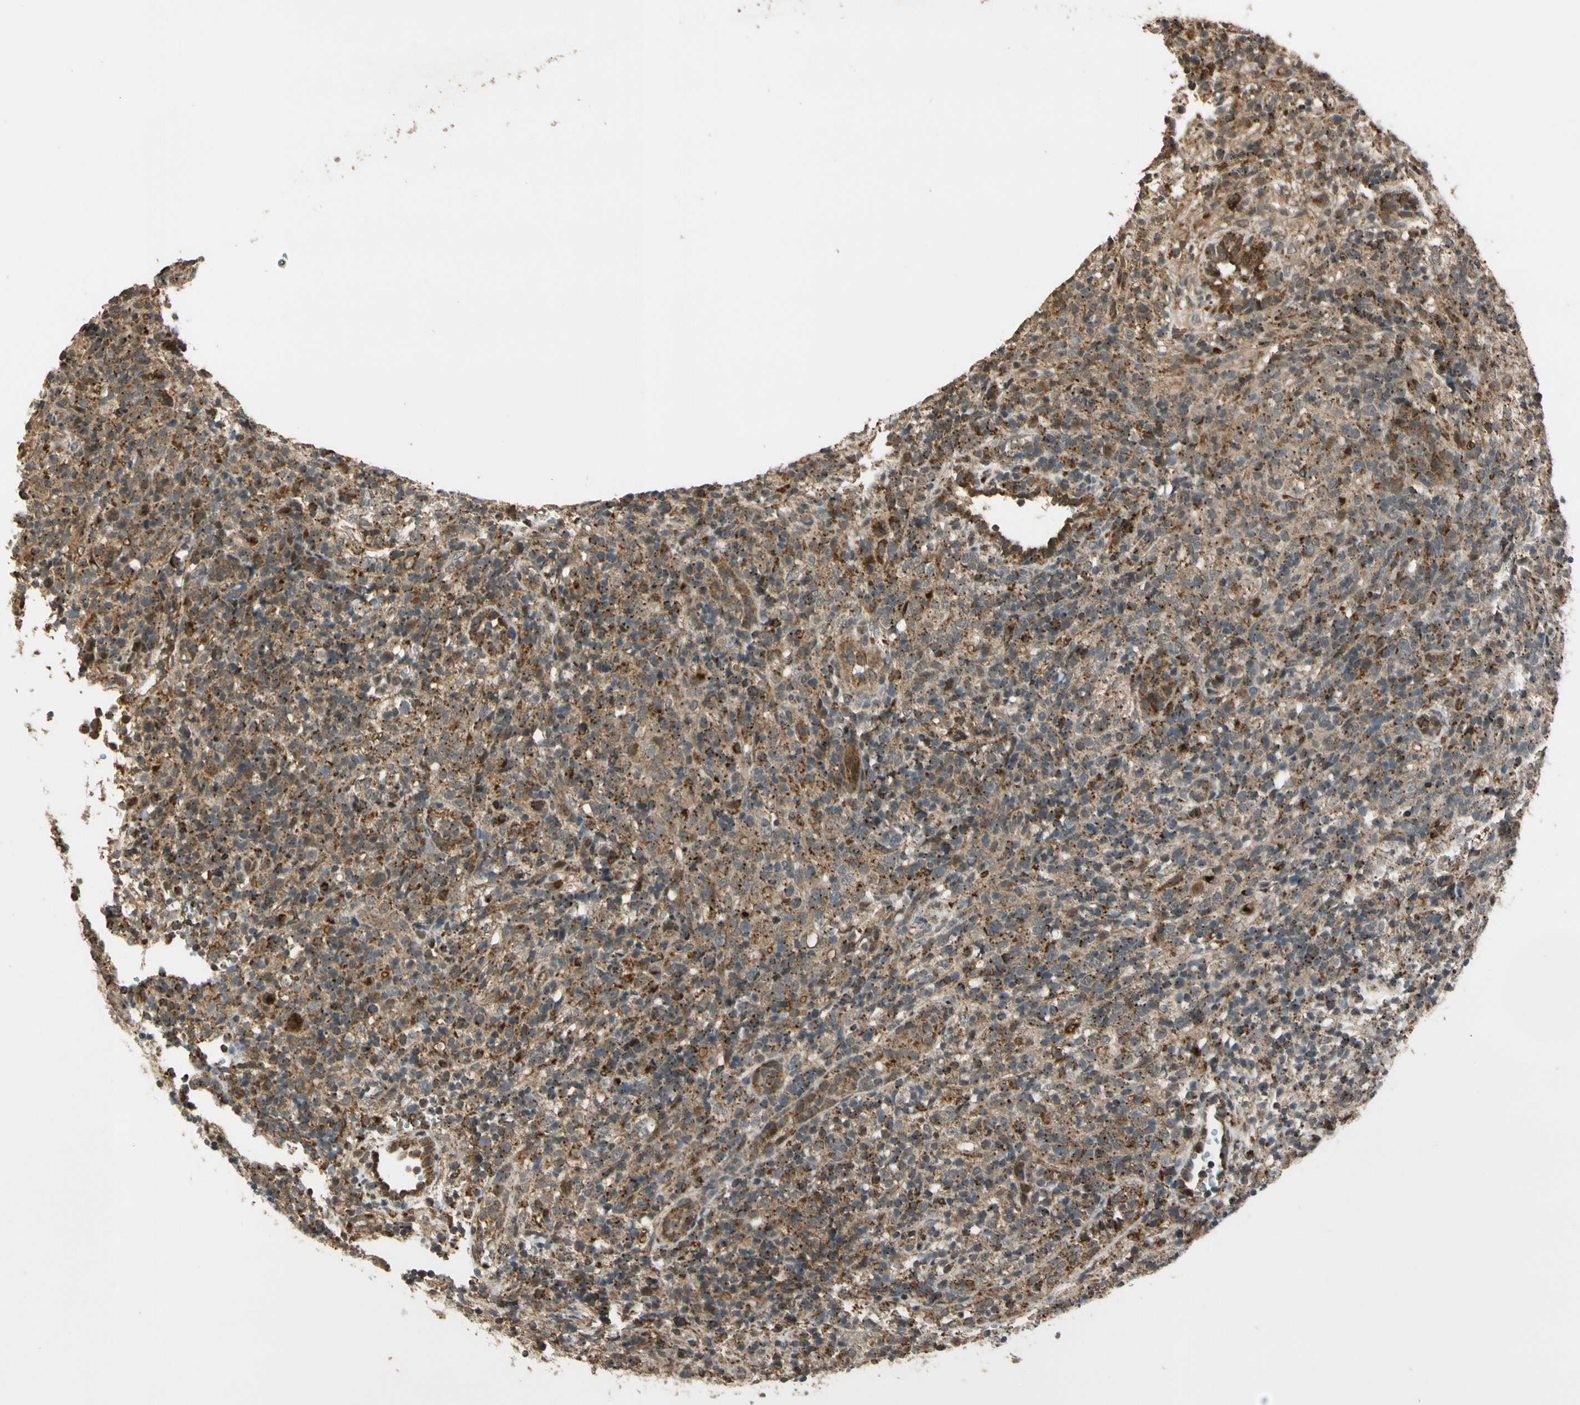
{"staining": {"intensity": "moderate", "quantity": ">75%", "location": "cytoplasmic/membranous"}, "tissue": "lymphoma", "cell_type": "Tumor cells", "image_type": "cancer", "snomed": [{"axis": "morphology", "description": "Malignant lymphoma, non-Hodgkin's type, High grade"}, {"axis": "topography", "description": "Lymph node"}], "caption": "IHC staining of malignant lymphoma, non-Hodgkin's type (high-grade), which displays medium levels of moderate cytoplasmic/membranous expression in about >75% of tumor cells indicating moderate cytoplasmic/membranous protein staining. The staining was performed using DAB (3,3'-diaminobenzidine) (brown) for protein detection and nuclei were counterstained in hematoxylin (blue).", "gene": "LAMTOR1", "patient": {"sex": "female", "age": 76}}